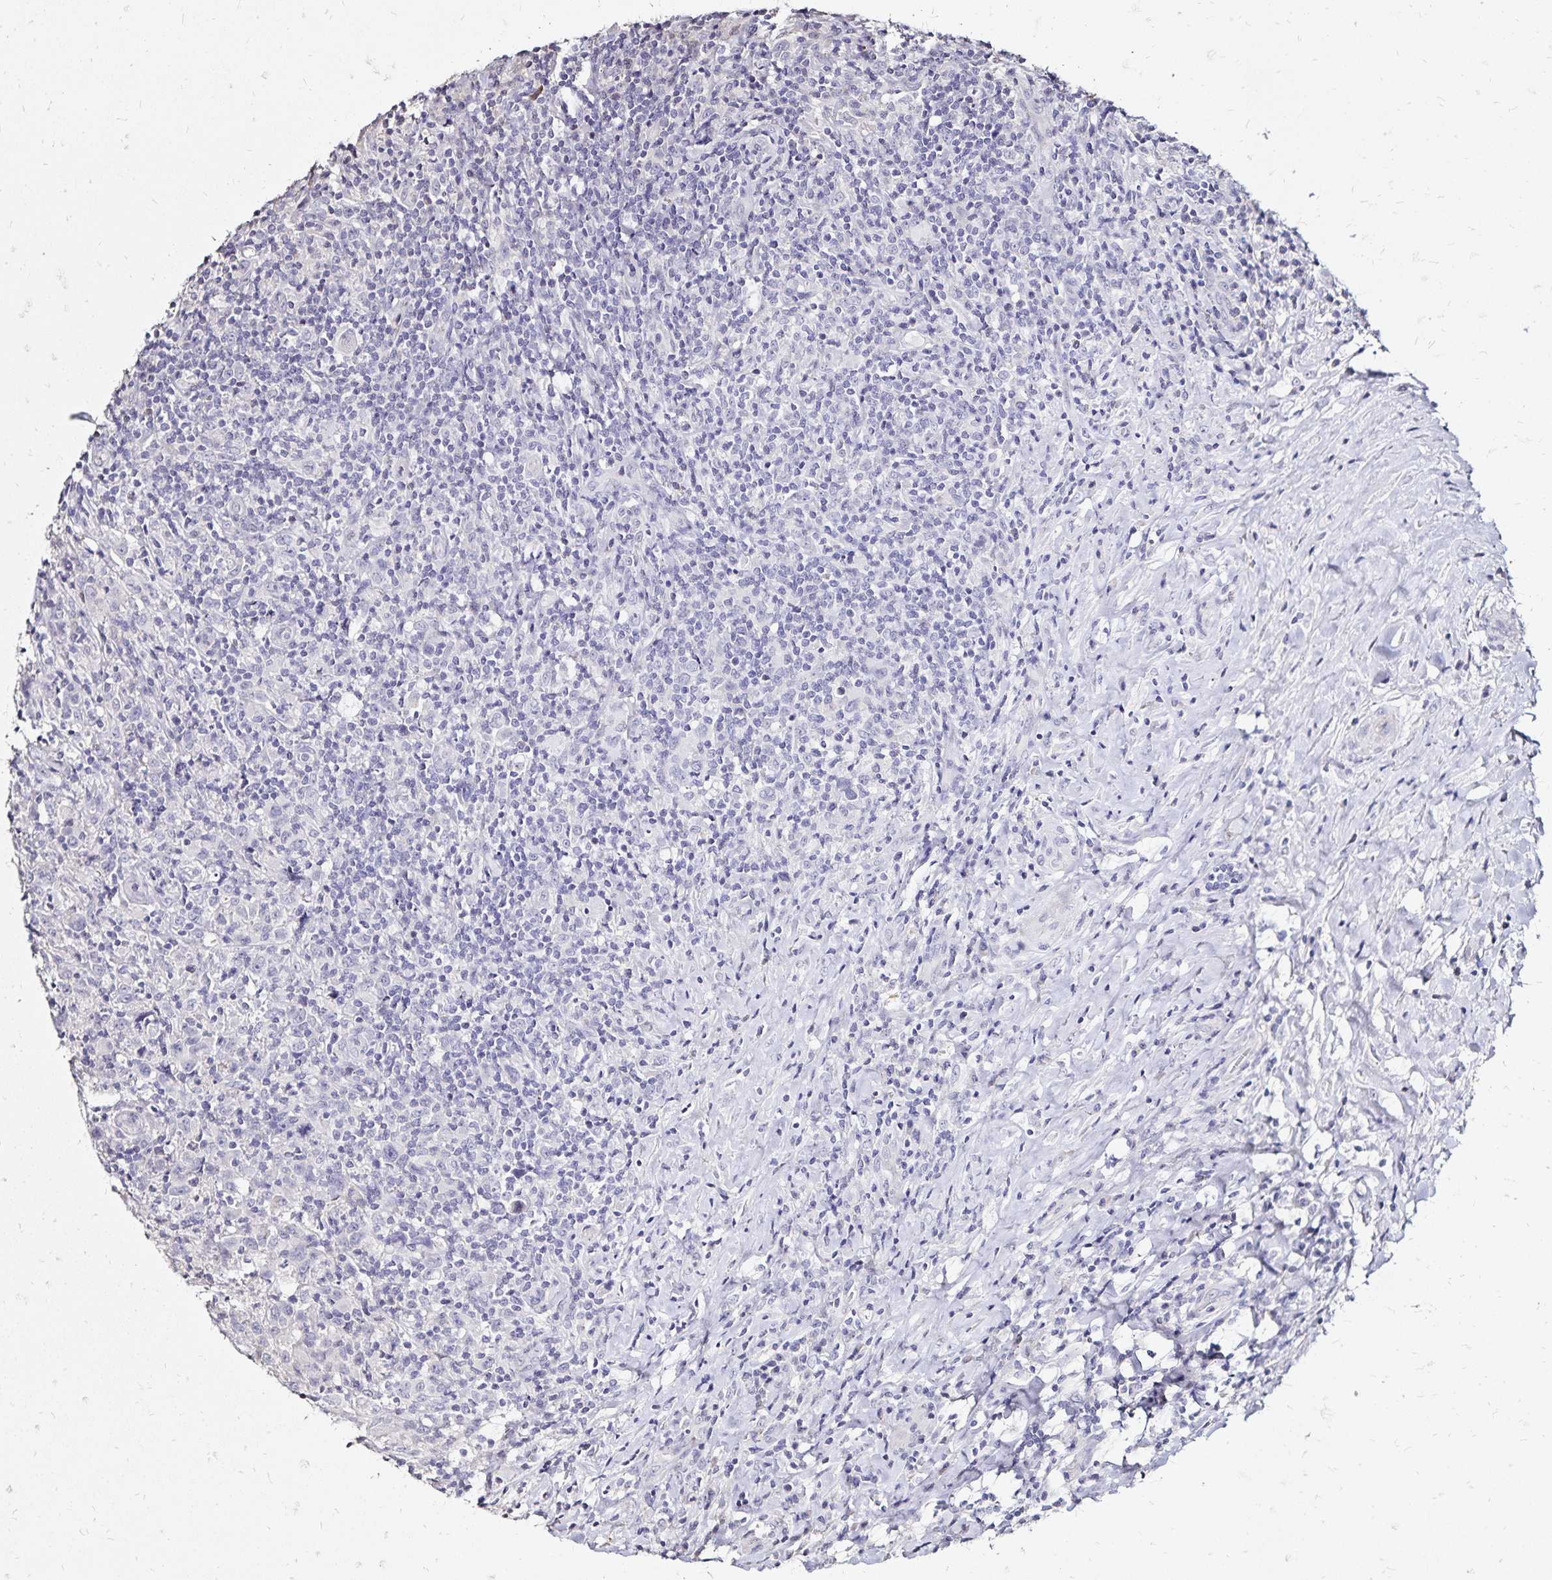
{"staining": {"intensity": "negative", "quantity": "none", "location": "none"}, "tissue": "lymphoma", "cell_type": "Tumor cells", "image_type": "cancer", "snomed": [{"axis": "morphology", "description": "Hodgkin's disease, NOS"}, {"axis": "topography", "description": "Lymph node"}], "caption": "Protein analysis of lymphoma exhibits no significant expression in tumor cells.", "gene": "SLC5A1", "patient": {"sex": "female", "age": 18}}